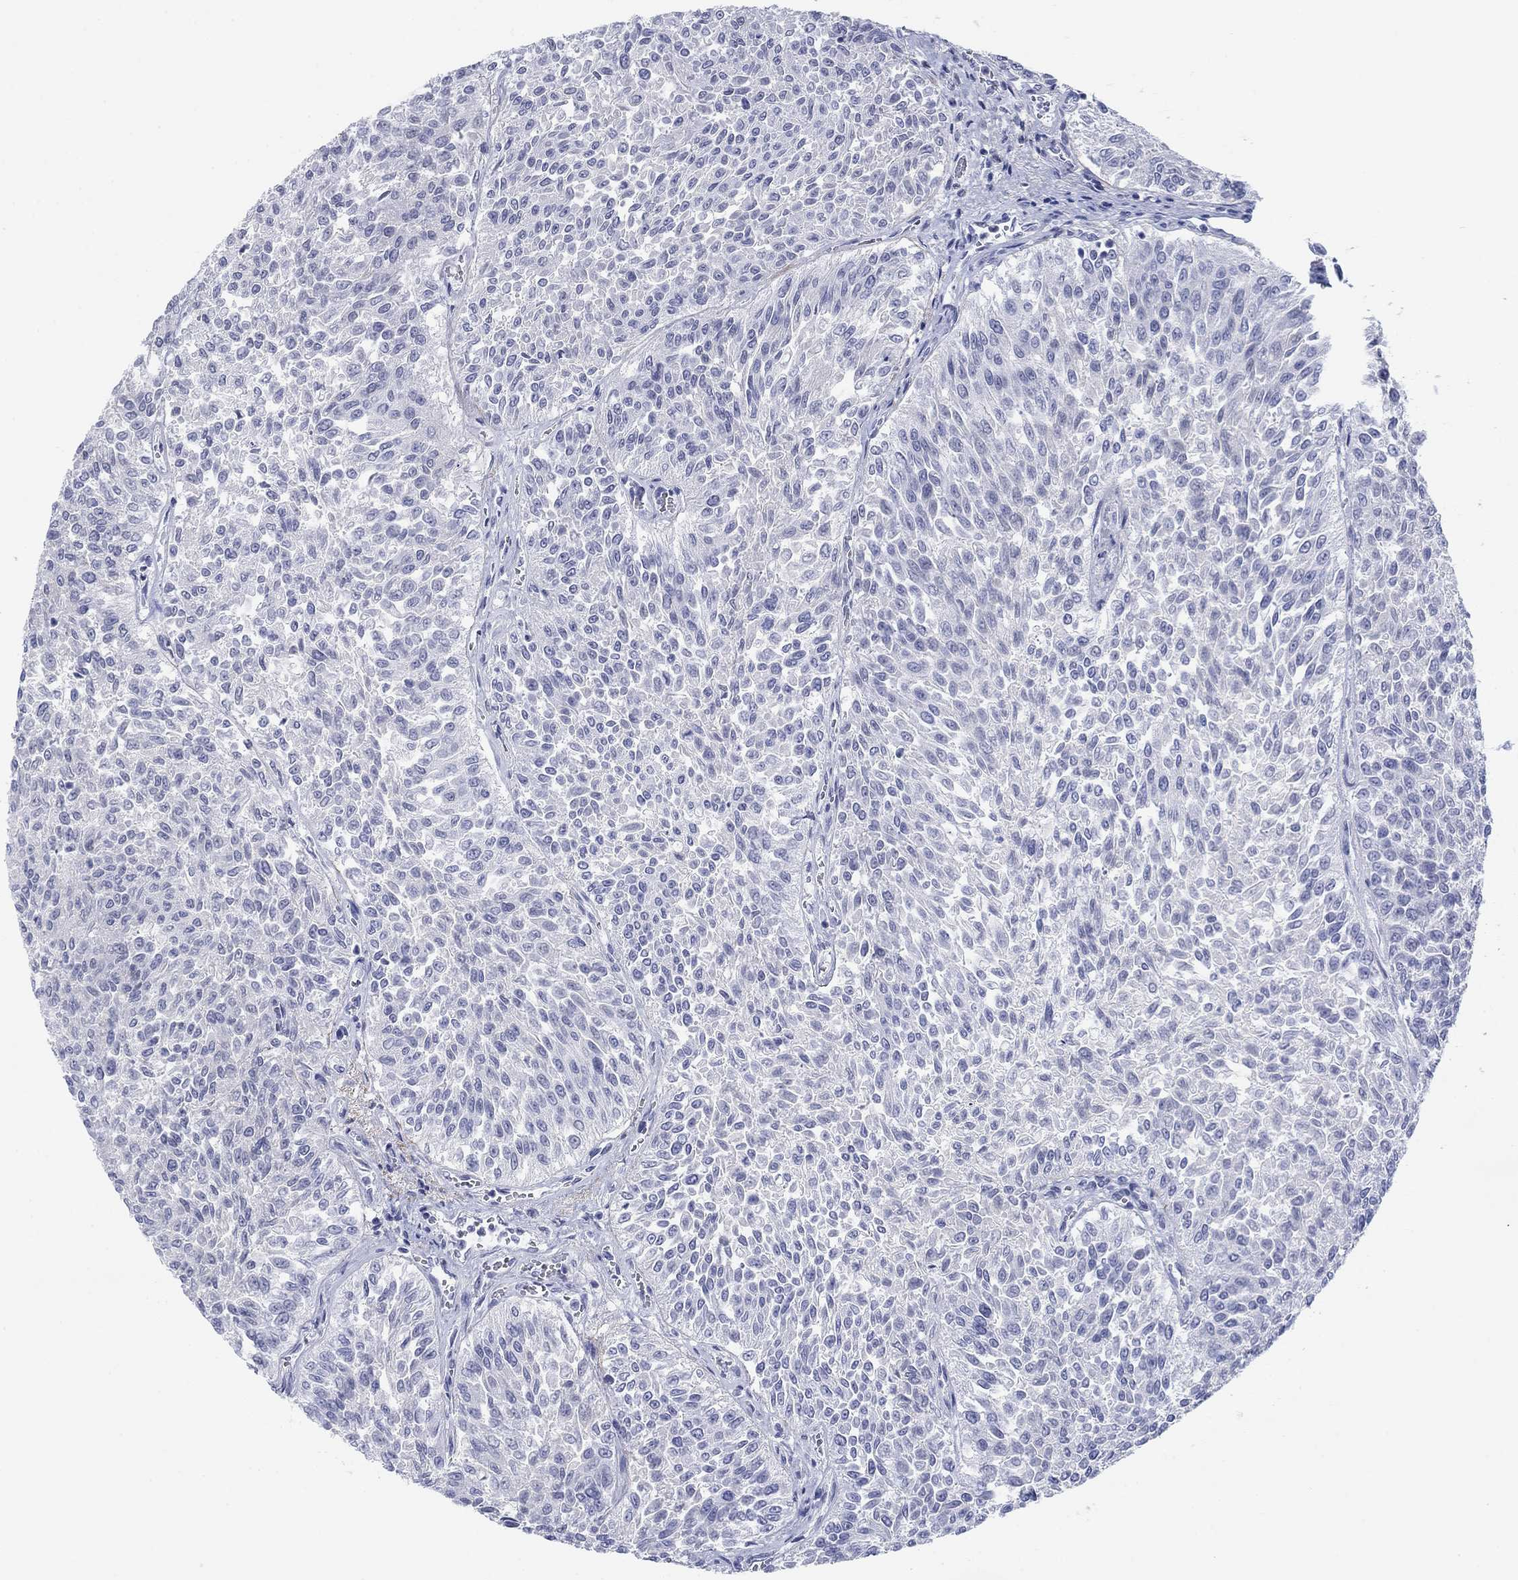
{"staining": {"intensity": "negative", "quantity": "none", "location": "none"}, "tissue": "urothelial cancer", "cell_type": "Tumor cells", "image_type": "cancer", "snomed": [{"axis": "morphology", "description": "Urothelial carcinoma, Low grade"}, {"axis": "topography", "description": "Urinary bladder"}], "caption": "IHC histopathology image of human urothelial cancer stained for a protein (brown), which shows no staining in tumor cells.", "gene": "PDYN", "patient": {"sex": "male", "age": 78}}